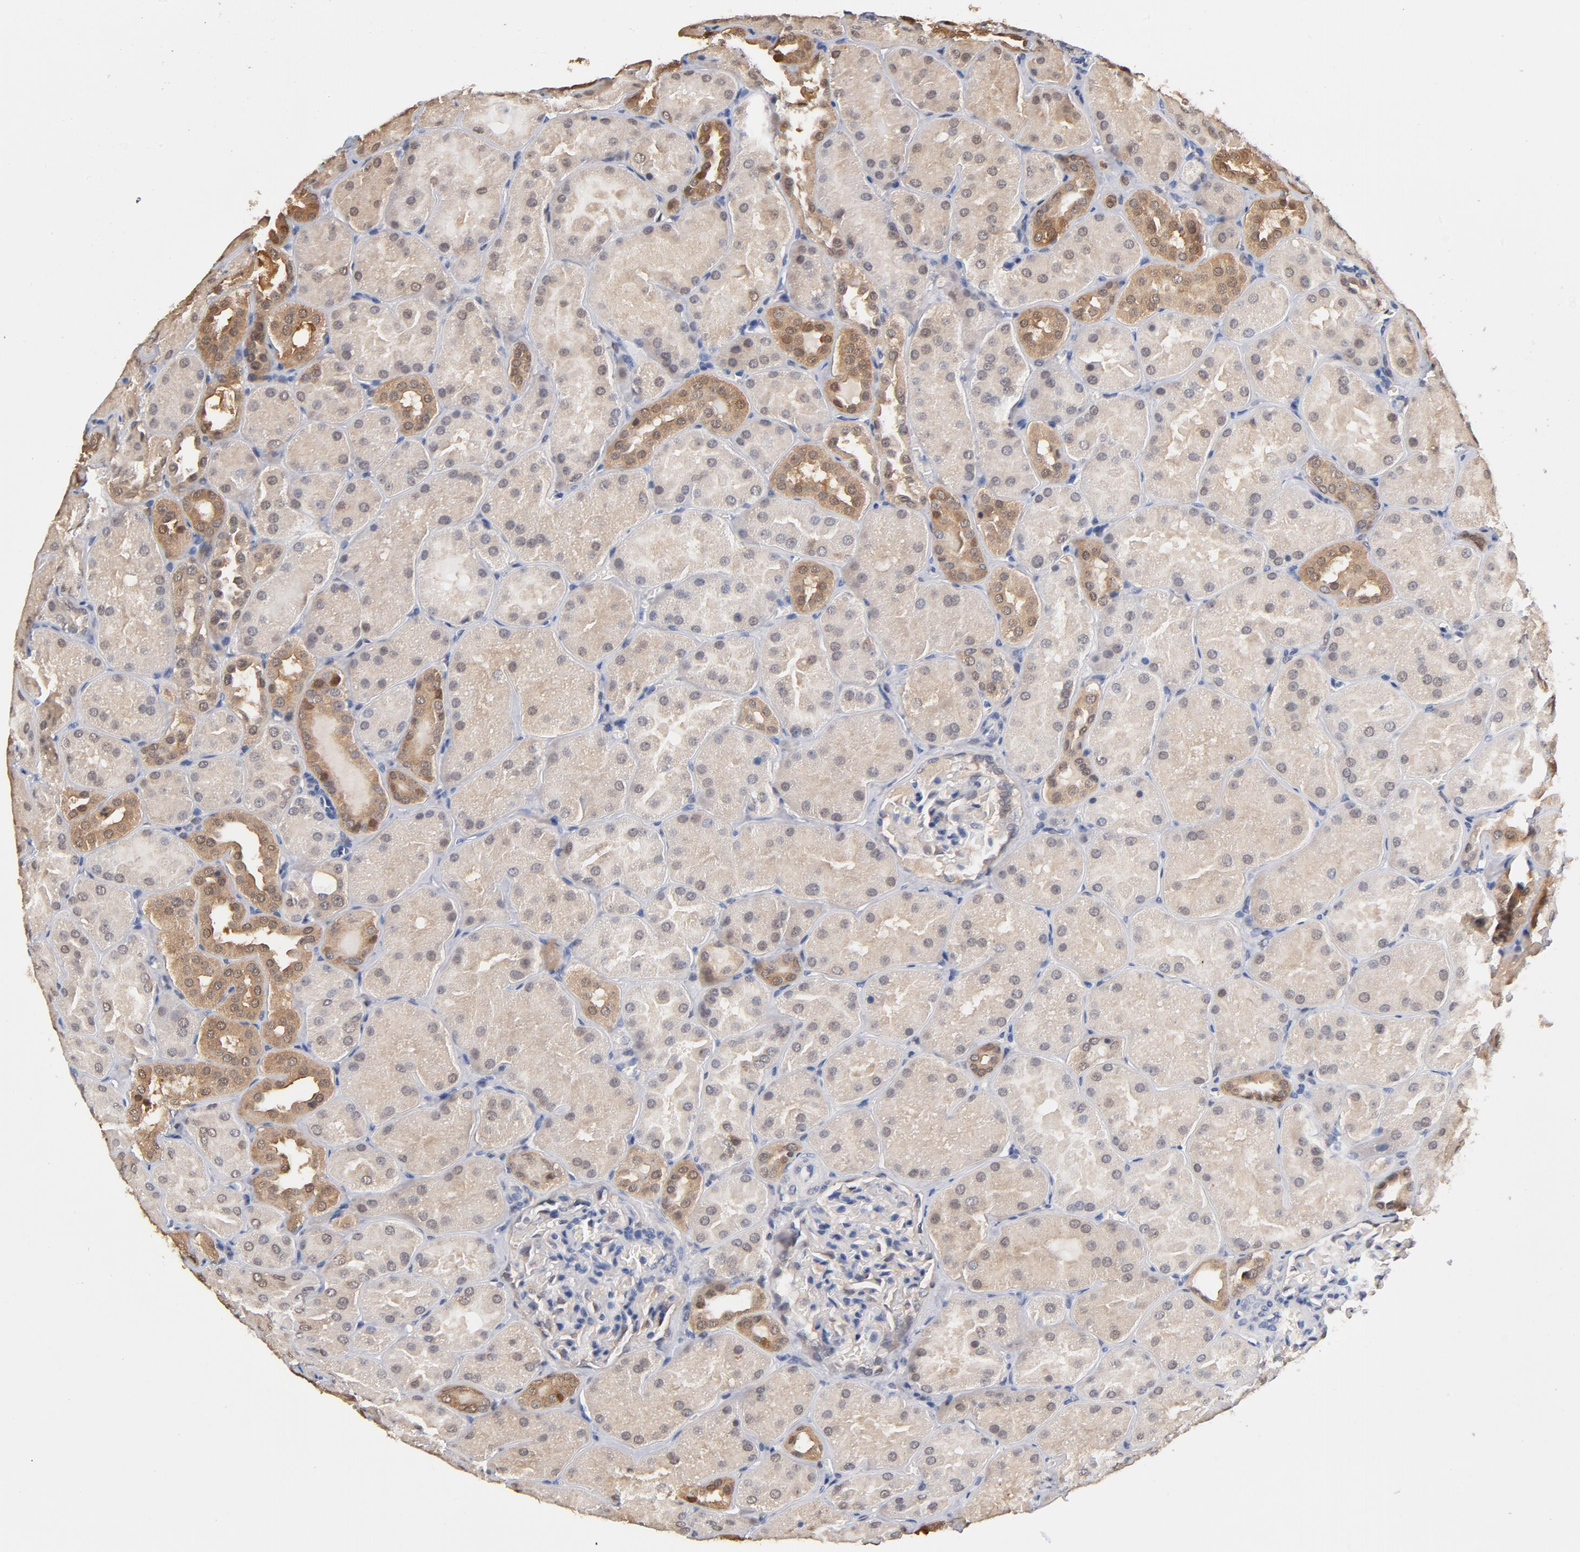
{"staining": {"intensity": "moderate", "quantity": "<25%", "location": "cytoplasmic/membranous"}, "tissue": "kidney", "cell_type": "Cells in glomeruli", "image_type": "normal", "snomed": [{"axis": "morphology", "description": "Normal tissue, NOS"}, {"axis": "topography", "description": "Kidney"}], "caption": "IHC image of benign human kidney stained for a protein (brown), which reveals low levels of moderate cytoplasmic/membranous expression in about <25% of cells in glomeruli.", "gene": "MIF", "patient": {"sex": "male", "age": 28}}